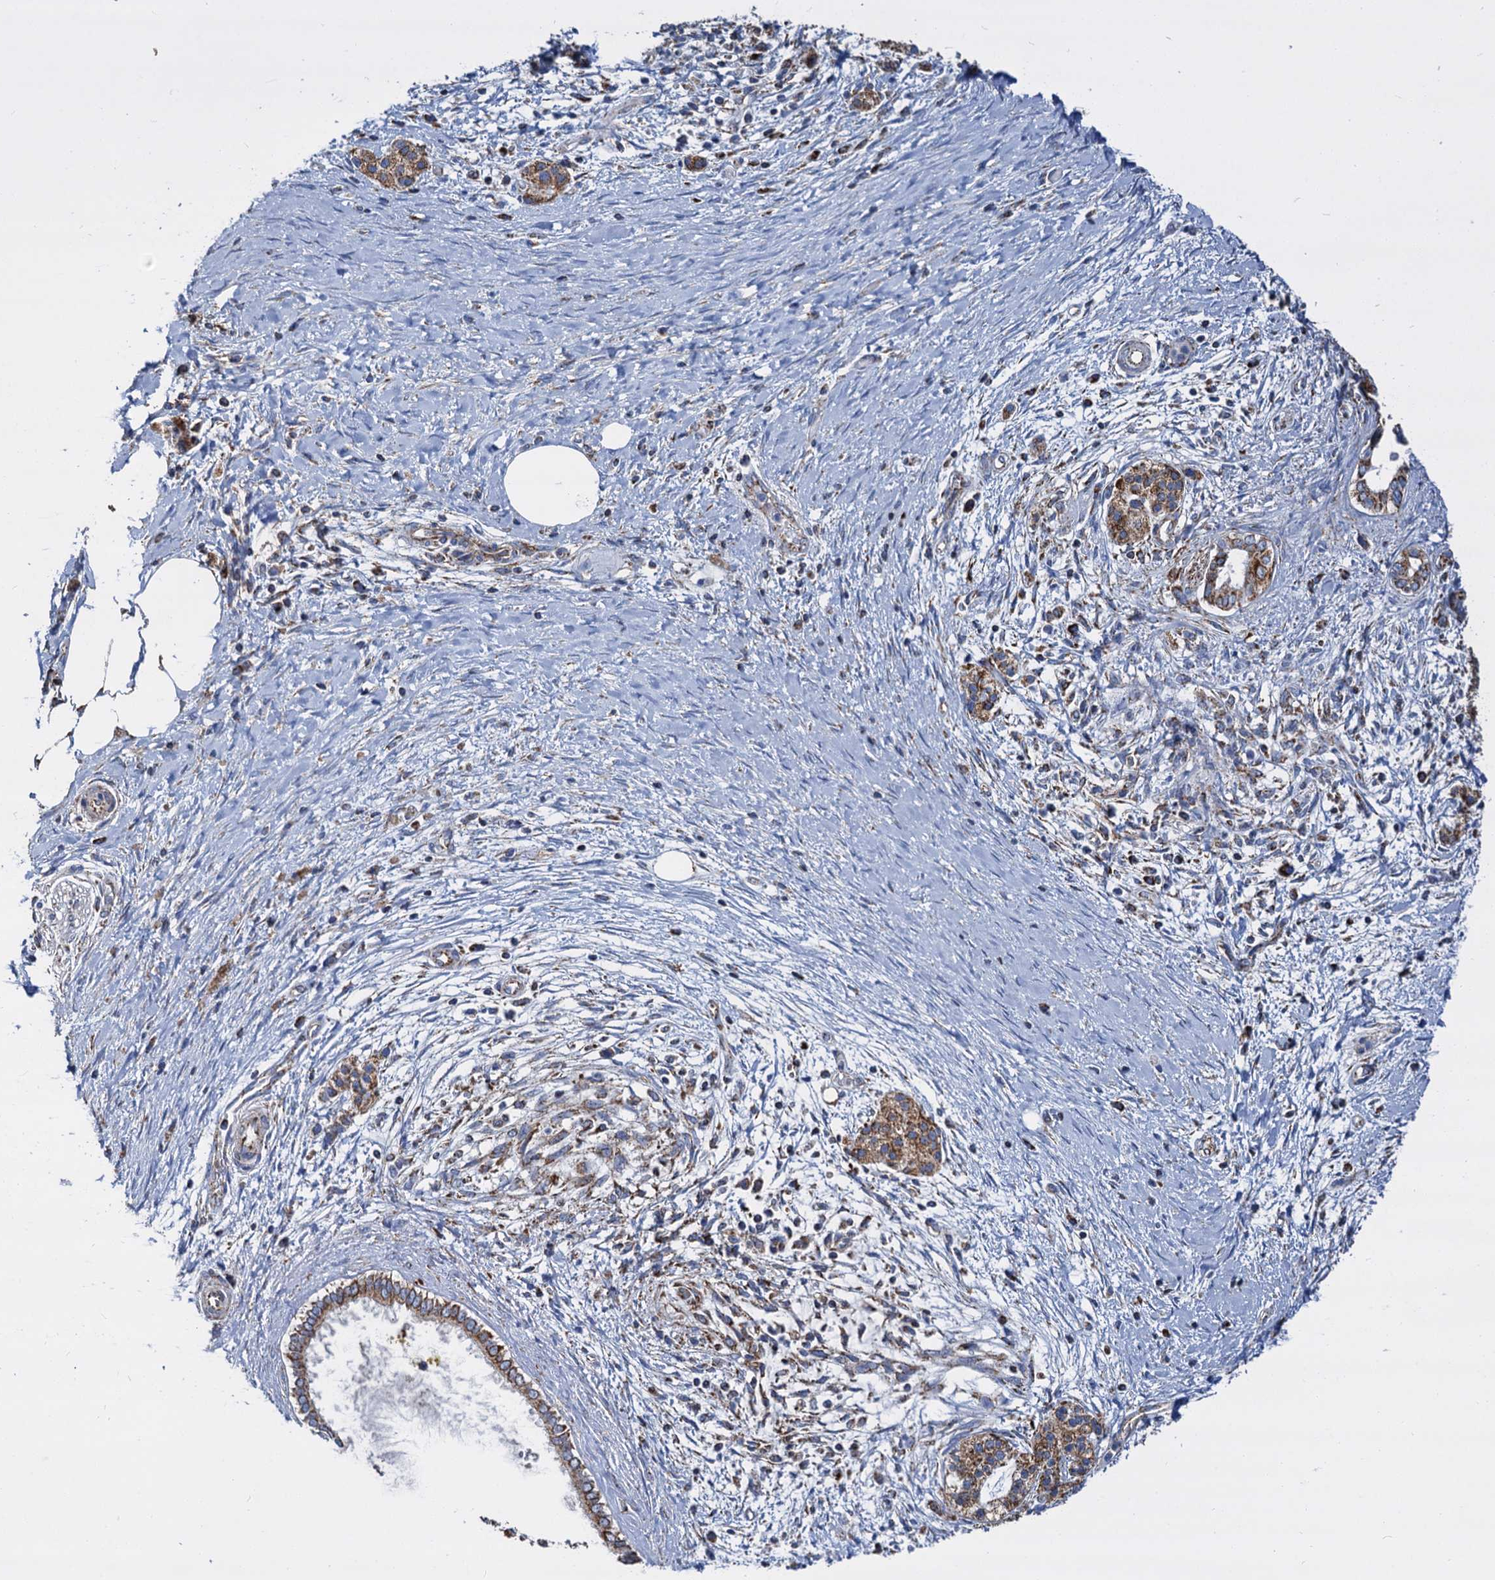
{"staining": {"intensity": "moderate", "quantity": ">75%", "location": "cytoplasmic/membranous"}, "tissue": "pancreatic cancer", "cell_type": "Tumor cells", "image_type": "cancer", "snomed": [{"axis": "morphology", "description": "Adenocarcinoma, NOS"}, {"axis": "topography", "description": "Pancreas"}], "caption": "Tumor cells display medium levels of moderate cytoplasmic/membranous expression in approximately >75% of cells in human pancreatic cancer (adenocarcinoma).", "gene": "TIMM10", "patient": {"sex": "male", "age": 58}}